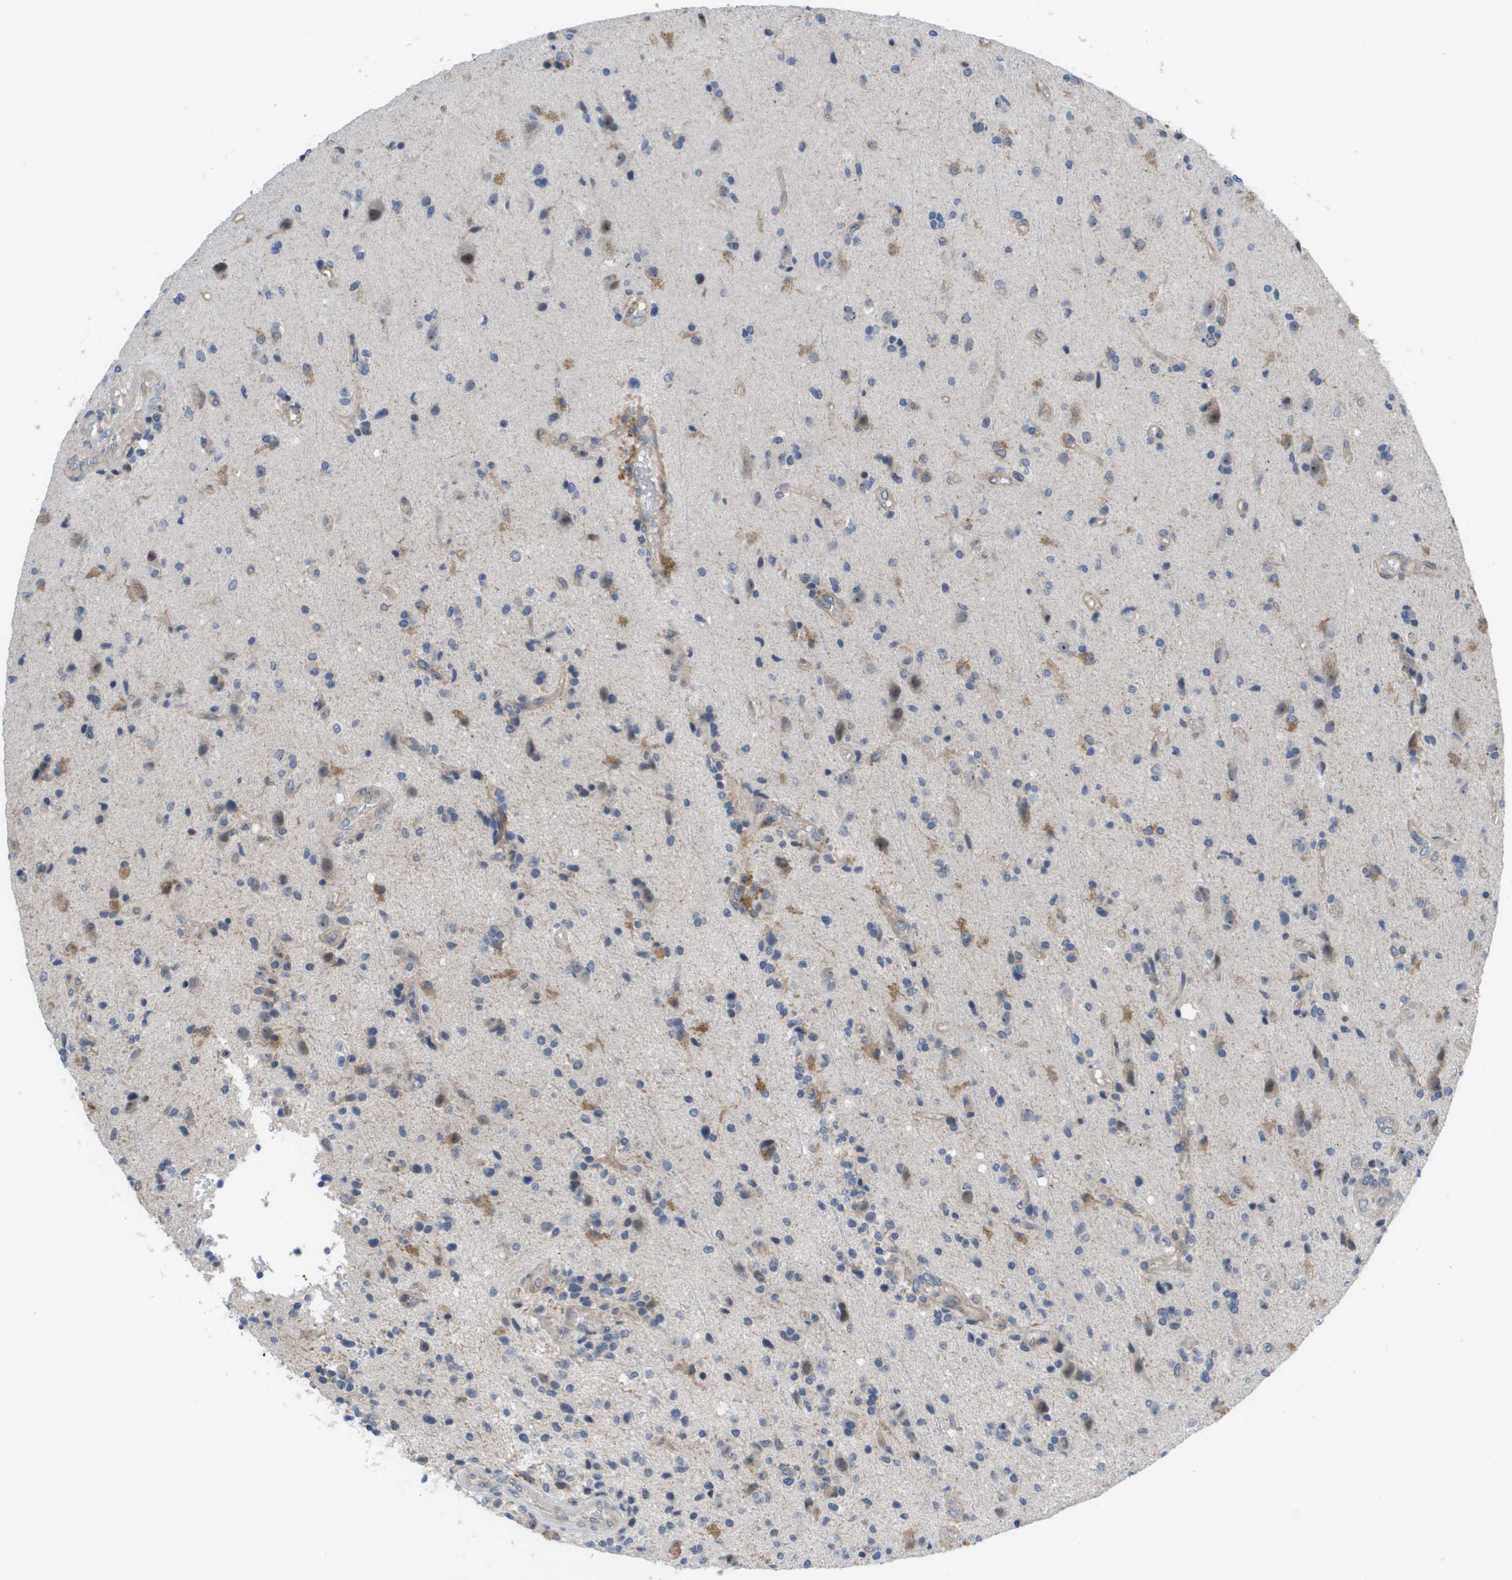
{"staining": {"intensity": "weak", "quantity": "<25%", "location": "cytoplasmic/membranous"}, "tissue": "glioma", "cell_type": "Tumor cells", "image_type": "cancer", "snomed": [{"axis": "morphology", "description": "Glioma, malignant, High grade"}, {"axis": "topography", "description": "Brain"}], "caption": "Tumor cells show no significant expression in glioma.", "gene": "MTARC2", "patient": {"sex": "male", "age": 72}}